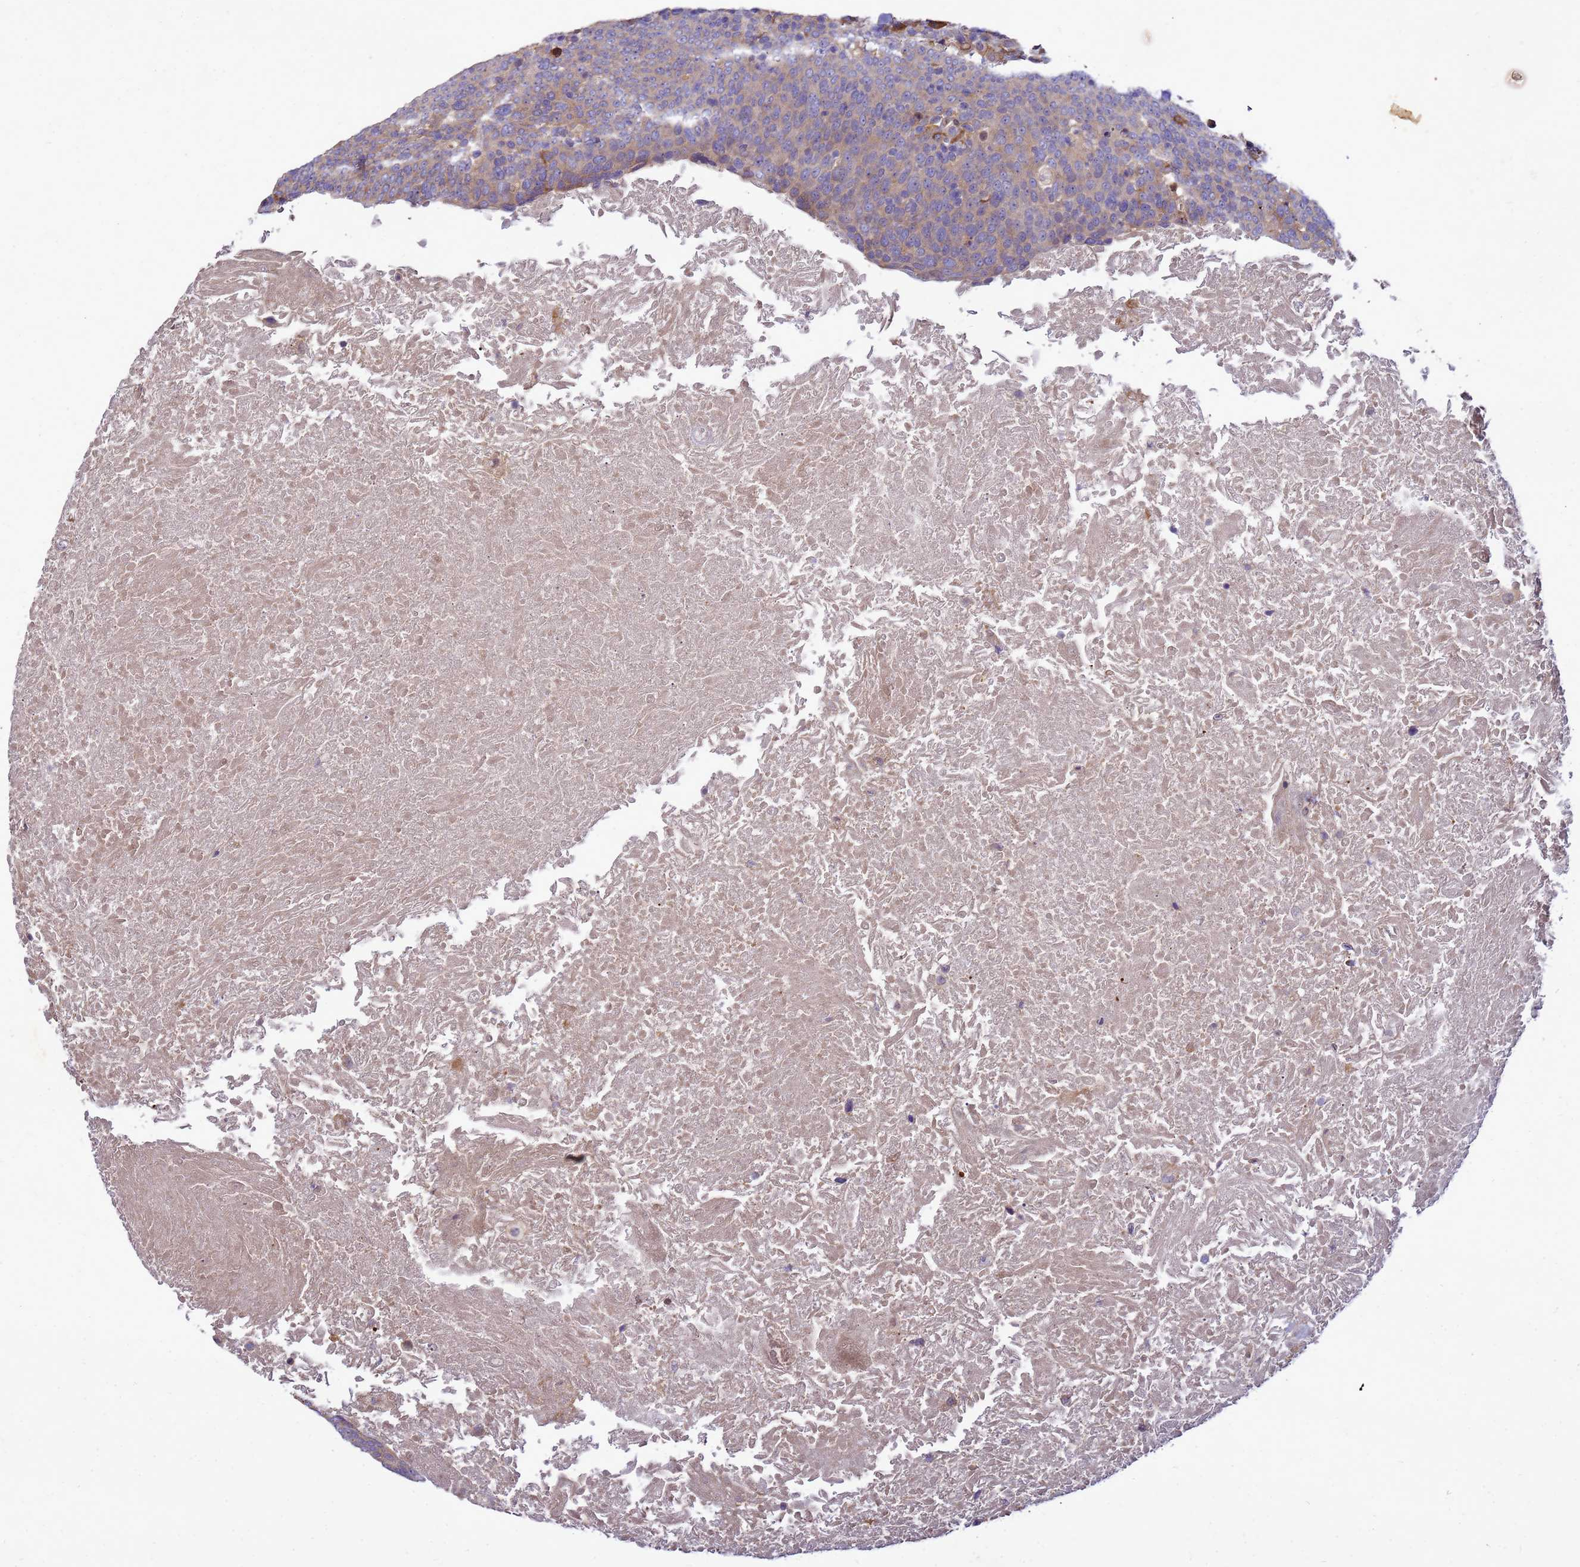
{"staining": {"intensity": "weak", "quantity": ">75%", "location": "cytoplasmic/membranous"}, "tissue": "head and neck cancer", "cell_type": "Tumor cells", "image_type": "cancer", "snomed": [{"axis": "morphology", "description": "Squamous cell carcinoma, NOS"}, {"axis": "morphology", "description": "Squamous cell carcinoma, metastatic, NOS"}, {"axis": "topography", "description": "Lymph node"}, {"axis": "topography", "description": "Head-Neck"}], "caption": "A brown stain labels weak cytoplasmic/membranous expression of a protein in head and neck cancer tumor cells. The staining is performed using DAB (3,3'-diaminobenzidine) brown chromogen to label protein expression. The nuclei are counter-stained blue using hematoxylin.", "gene": "RNF215", "patient": {"sex": "male", "age": 62}}